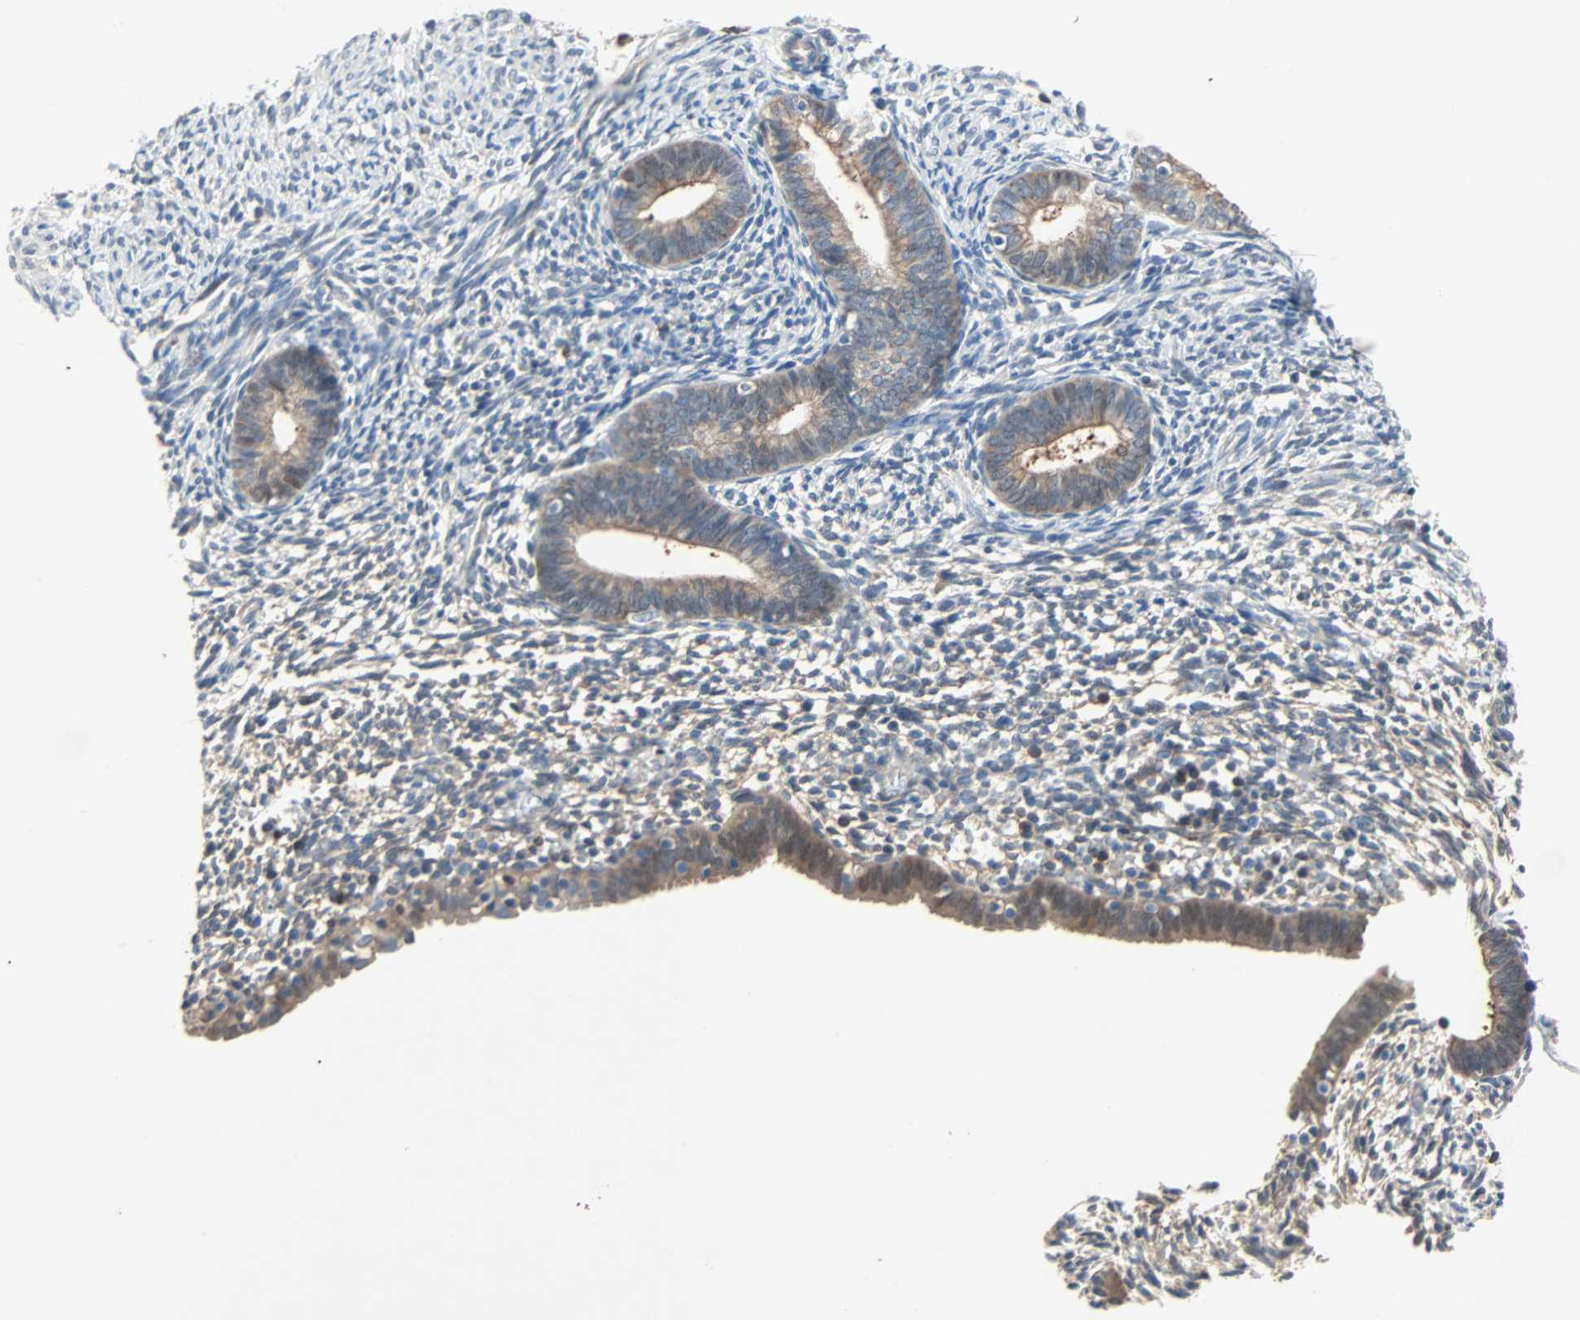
{"staining": {"intensity": "weak", "quantity": ">75%", "location": "cytoplasmic/membranous"}, "tissue": "endometrium", "cell_type": "Cells in endometrial stroma", "image_type": "normal", "snomed": [{"axis": "morphology", "description": "Normal tissue, NOS"}, {"axis": "morphology", "description": "Atrophy, NOS"}, {"axis": "topography", "description": "Uterus"}, {"axis": "topography", "description": "Endometrium"}], "caption": "This image exhibits immunohistochemistry staining of normal human endometrium, with low weak cytoplasmic/membranous expression in approximately >75% of cells in endometrial stroma.", "gene": "TNFRSF12A", "patient": {"sex": "female", "age": 68}}